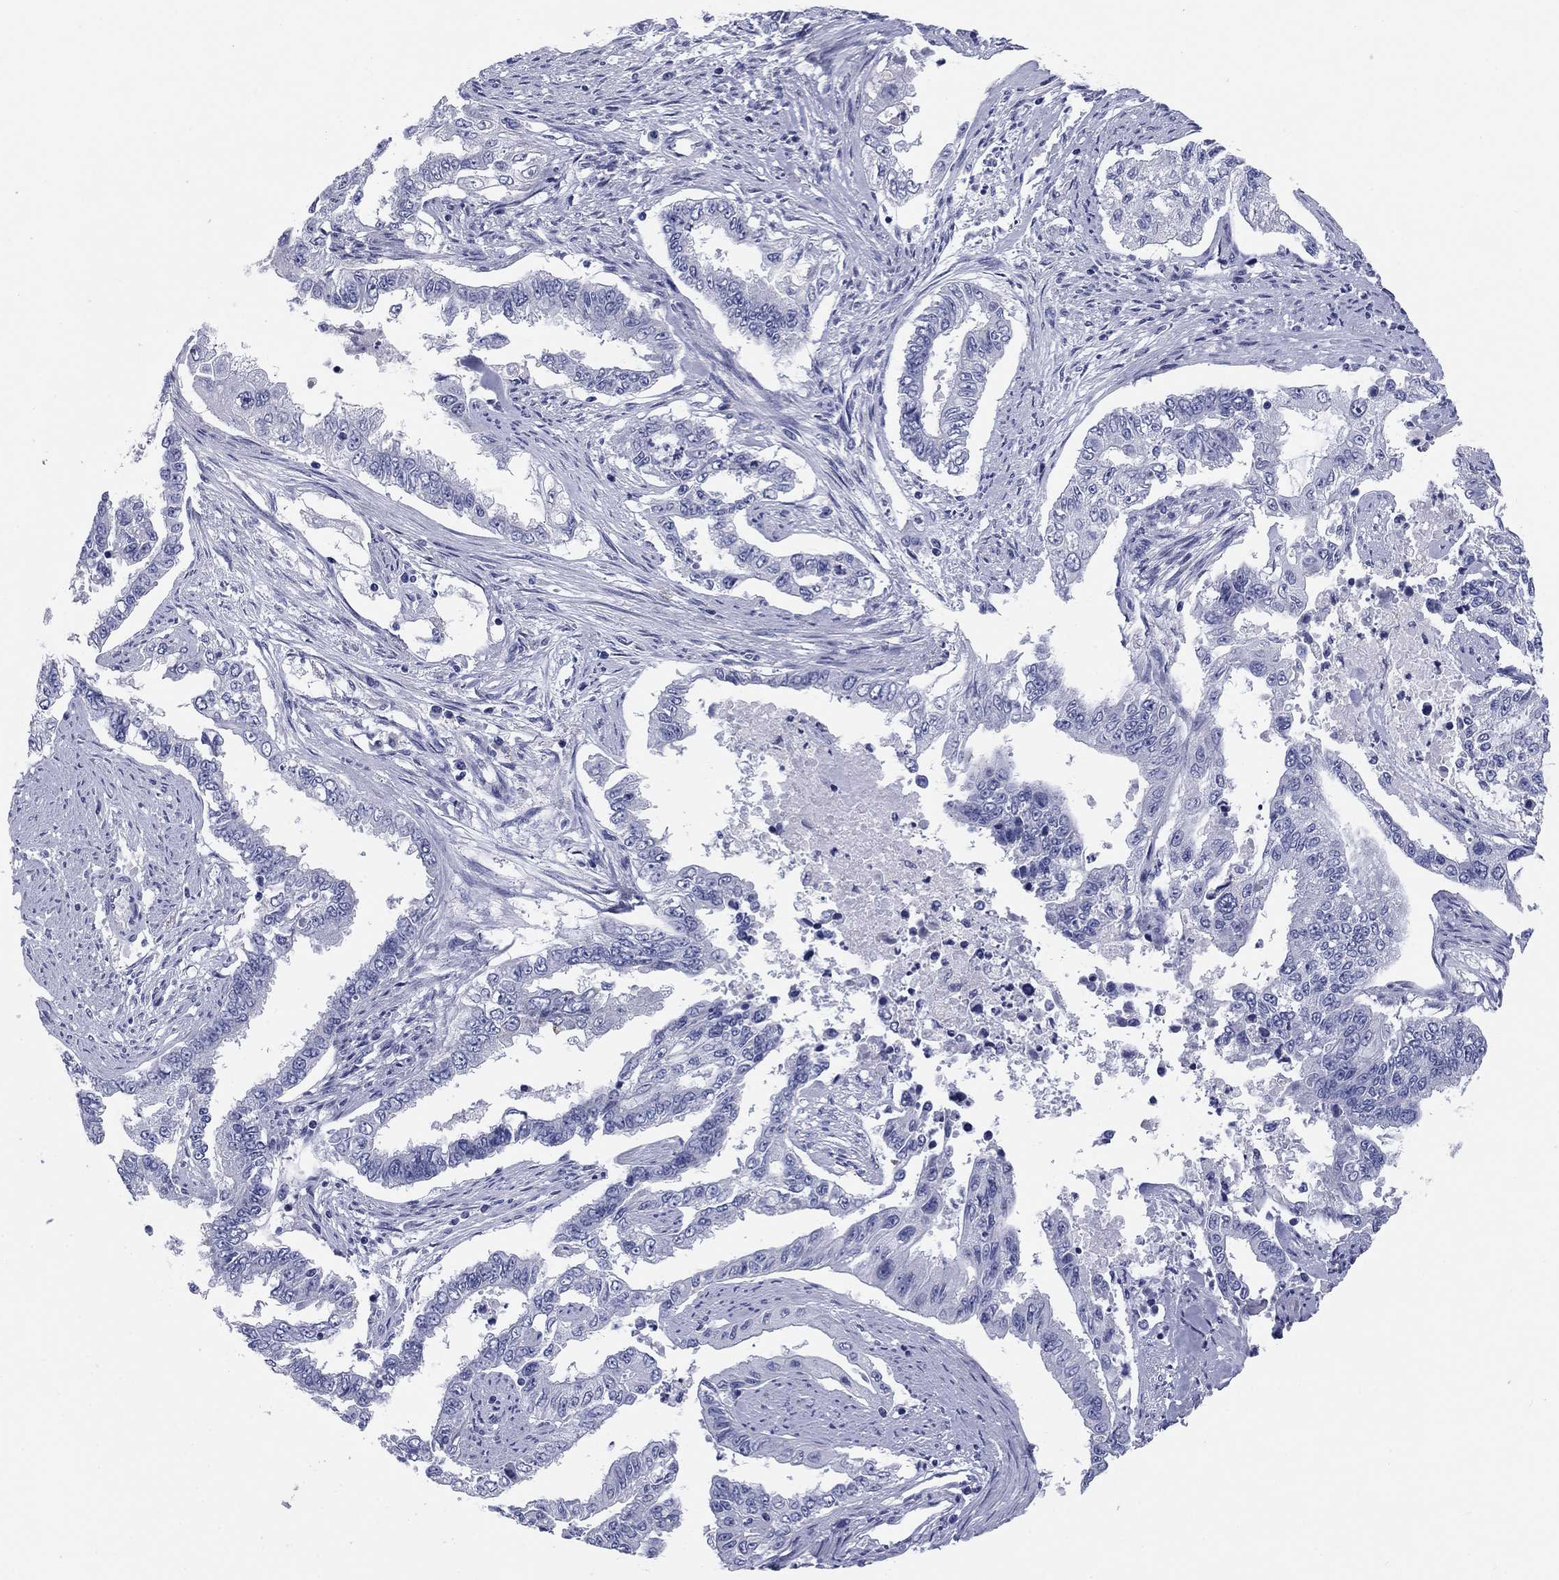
{"staining": {"intensity": "negative", "quantity": "none", "location": "none"}, "tissue": "endometrial cancer", "cell_type": "Tumor cells", "image_type": "cancer", "snomed": [{"axis": "morphology", "description": "Adenocarcinoma, NOS"}, {"axis": "topography", "description": "Uterus"}], "caption": "Immunohistochemical staining of human endometrial cancer (adenocarcinoma) demonstrates no significant positivity in tumor cells.", "gene": "KCNH1", "patient": {"sex": "female", "age": 59}}